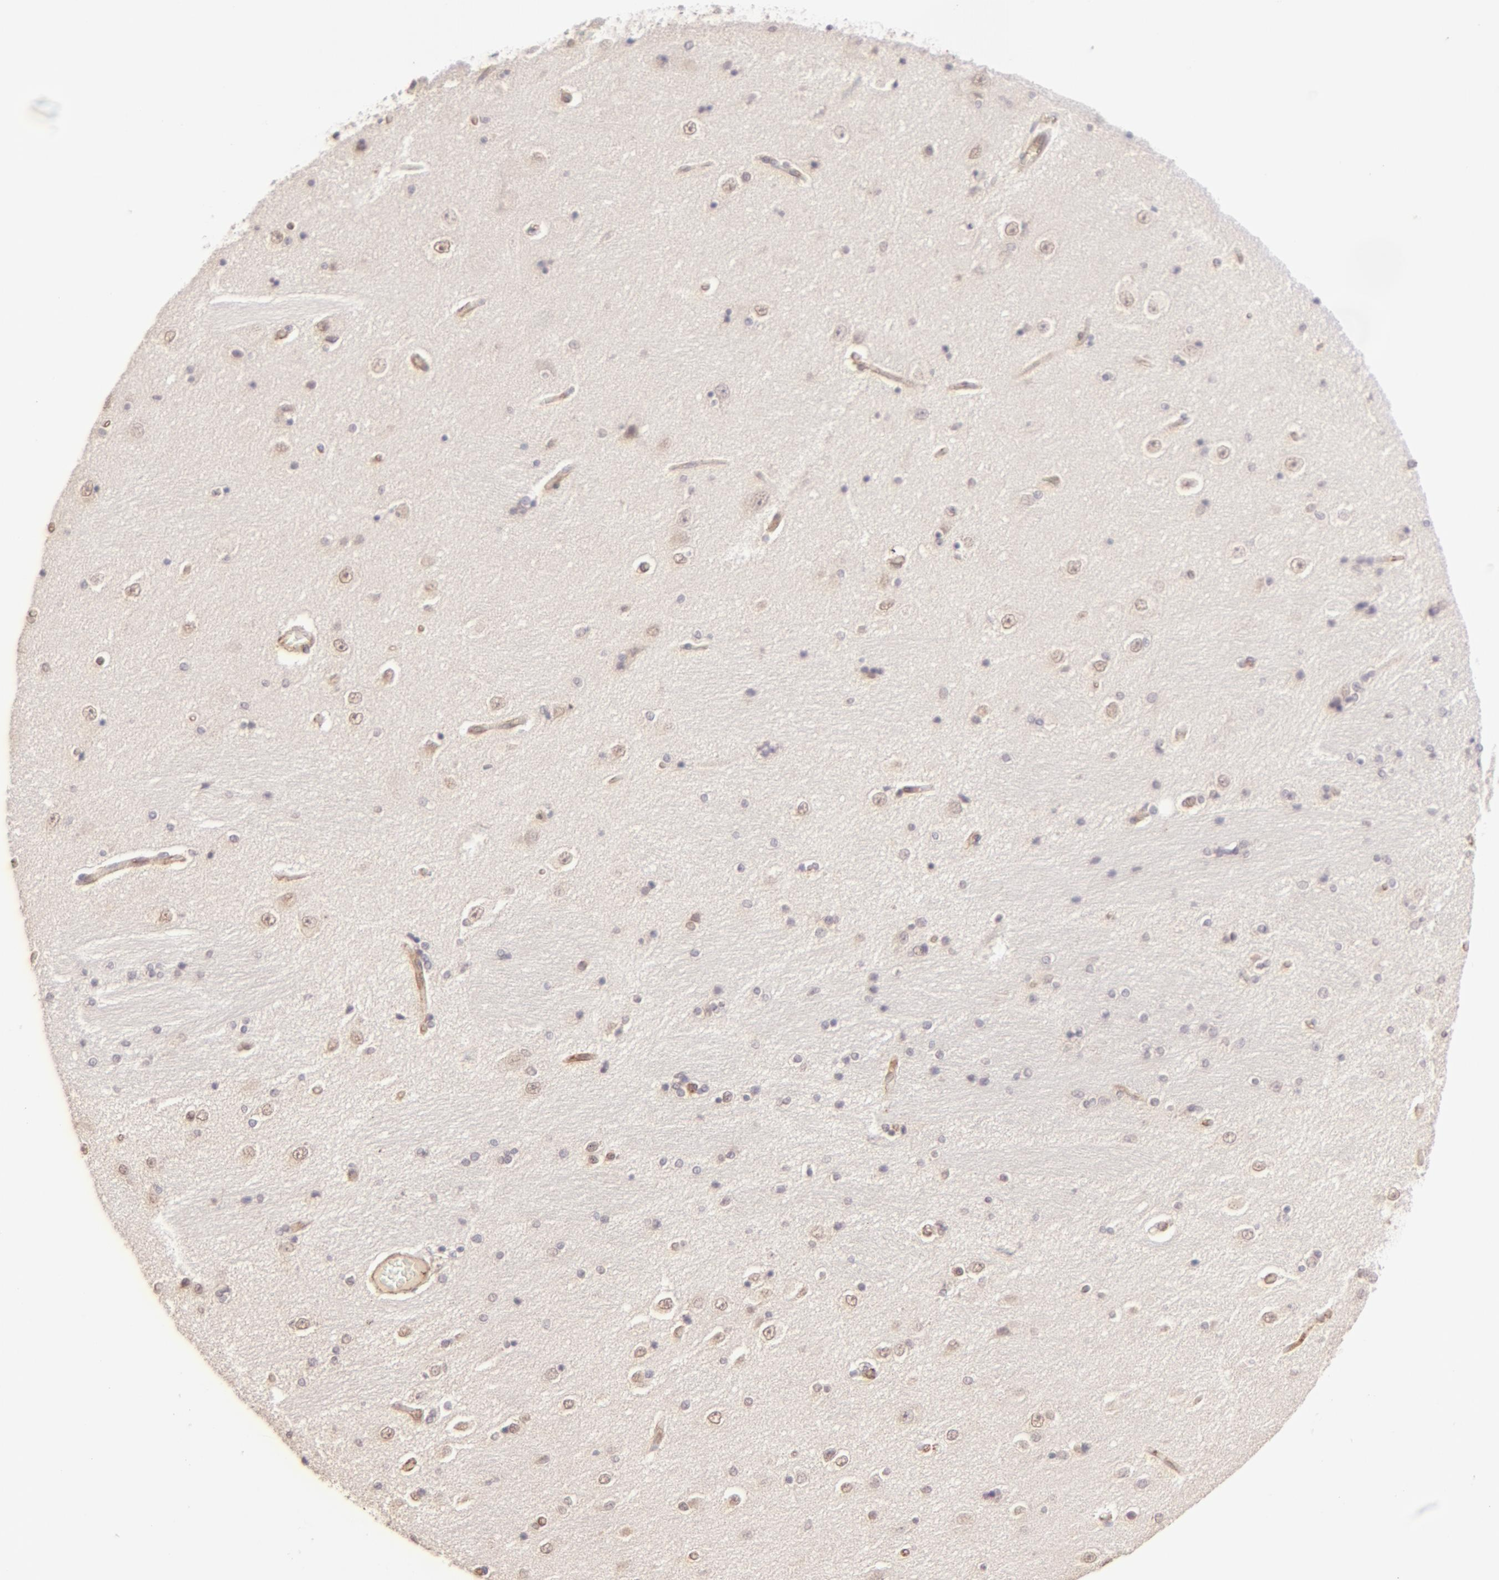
{"staining": {"intensity": "negative", "quantity": "none", "location": "none"}, "tissue": "hippocampus", "cell_type": "Glial cells", "image_type": "normal", "snomed": [{"axis": "morphology", "description": "Normal tissue, NOS"}, {"axis": "topography", "description": "Hippocampus"}], "caption": "This is a micrograph of immunohistochemistry (IHC) staining of unremarkable hippocampus, which shows no staining in glial cells. The staining is performed using DAB brown chromogen with nuclei counter-stained in using hematoxylin.", "gene": "CLDN1", "patient": {"sex": "female", "age": 54}}